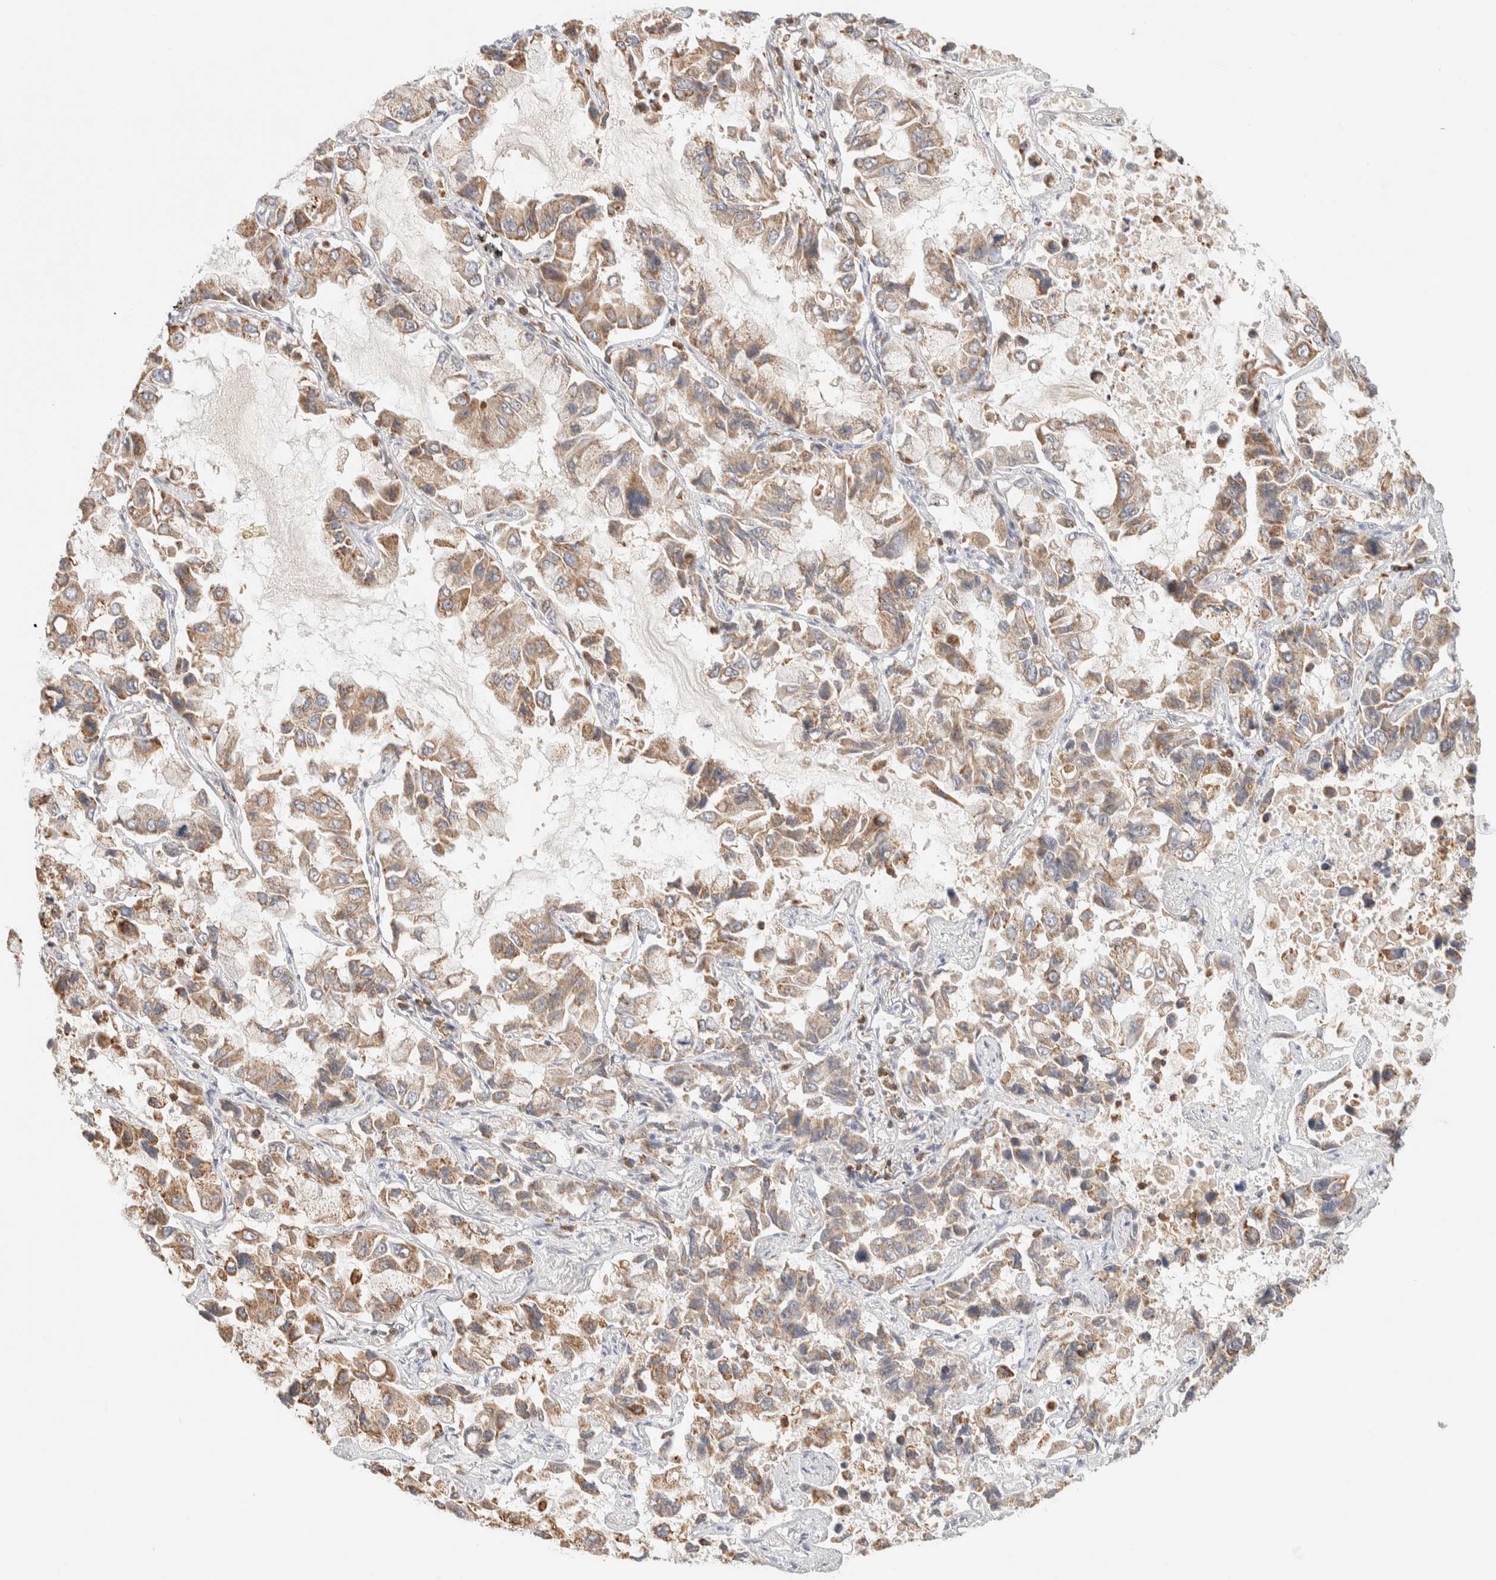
{"staining": {"intensity": "moderate", "quantity": ">75%", "location": "cytoplasmic/membranous"}, "tissue": "lung cancer", "cell_type": "Tumor cells", "image_type": "cancer", "snomed": [{"axis": "morphology", "description": "Adenocarcinoma, NOS"}, {"axis": "topography", "description": "Lung"}], "caption": "Immunohistochemistry image of neoplastic tissue: lung cancer (adenocarcinoma) stained using immunohistochemistry shows medium levels of moderate protein expression localized specifically in the cytoplasmic/membranous of tumor cells, appearing as a cytoplasmic/membranous brown color.", "gene": "RUNDC1", "patient": {"sex": "male", "age": 64}}